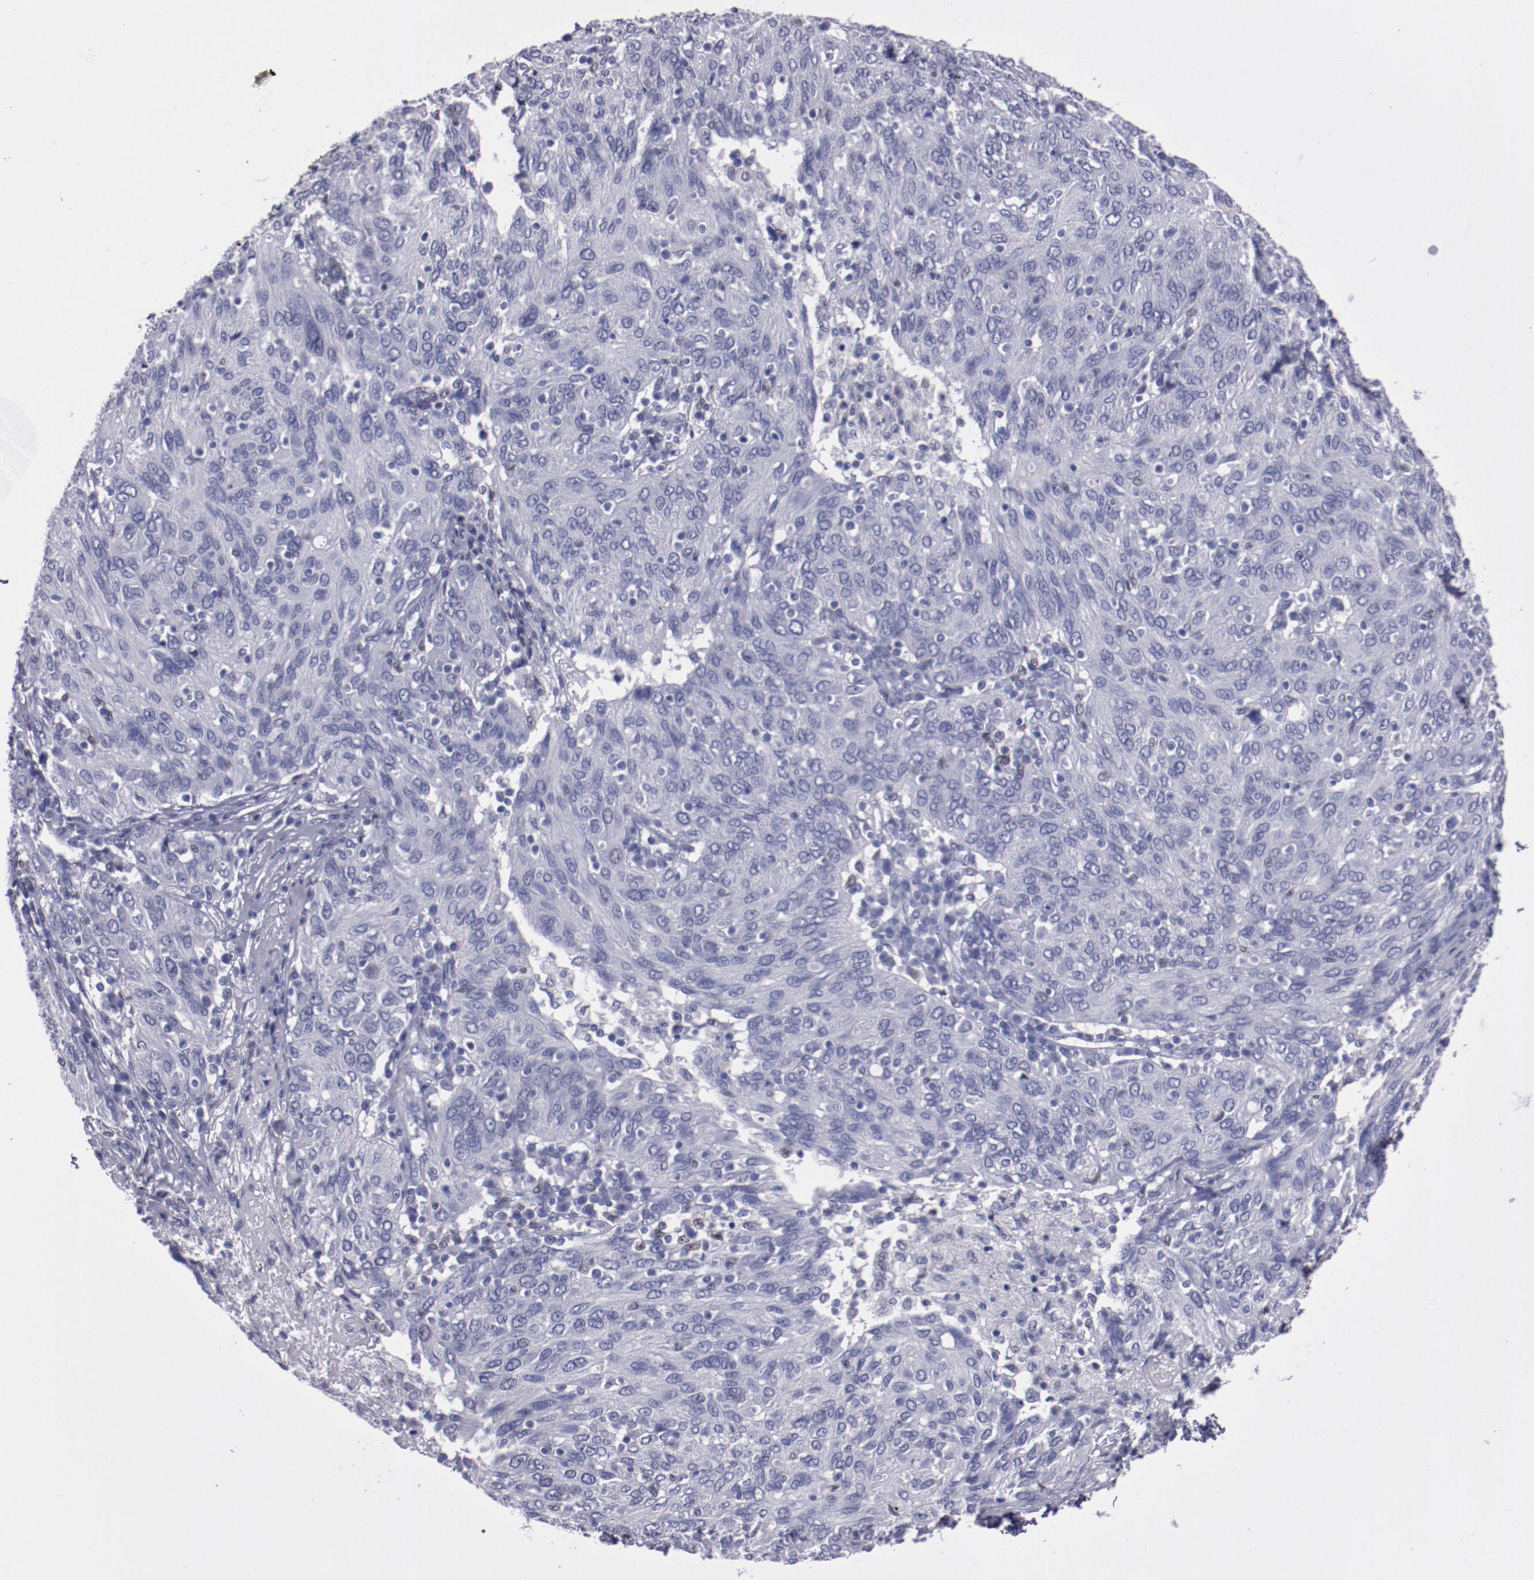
{"staining": {"intensity": "negative", "quantity": "none", "location": "none"}, "tissue": "ovarian cancer", "cell_type": "Tumor cells", "image_type": "cancer", "snomed": [{"axis": "morphology", "description": "Carcinoma, endometroid"}, {"axis": "topography", "description": "Ovary"}], "caption": "The histopathology image reveals no staining of tumor cells in ovarian cancer (endometroid carcinoma).", "gene": "IRF8", "patient": {"sex": "female", "age": 50}}